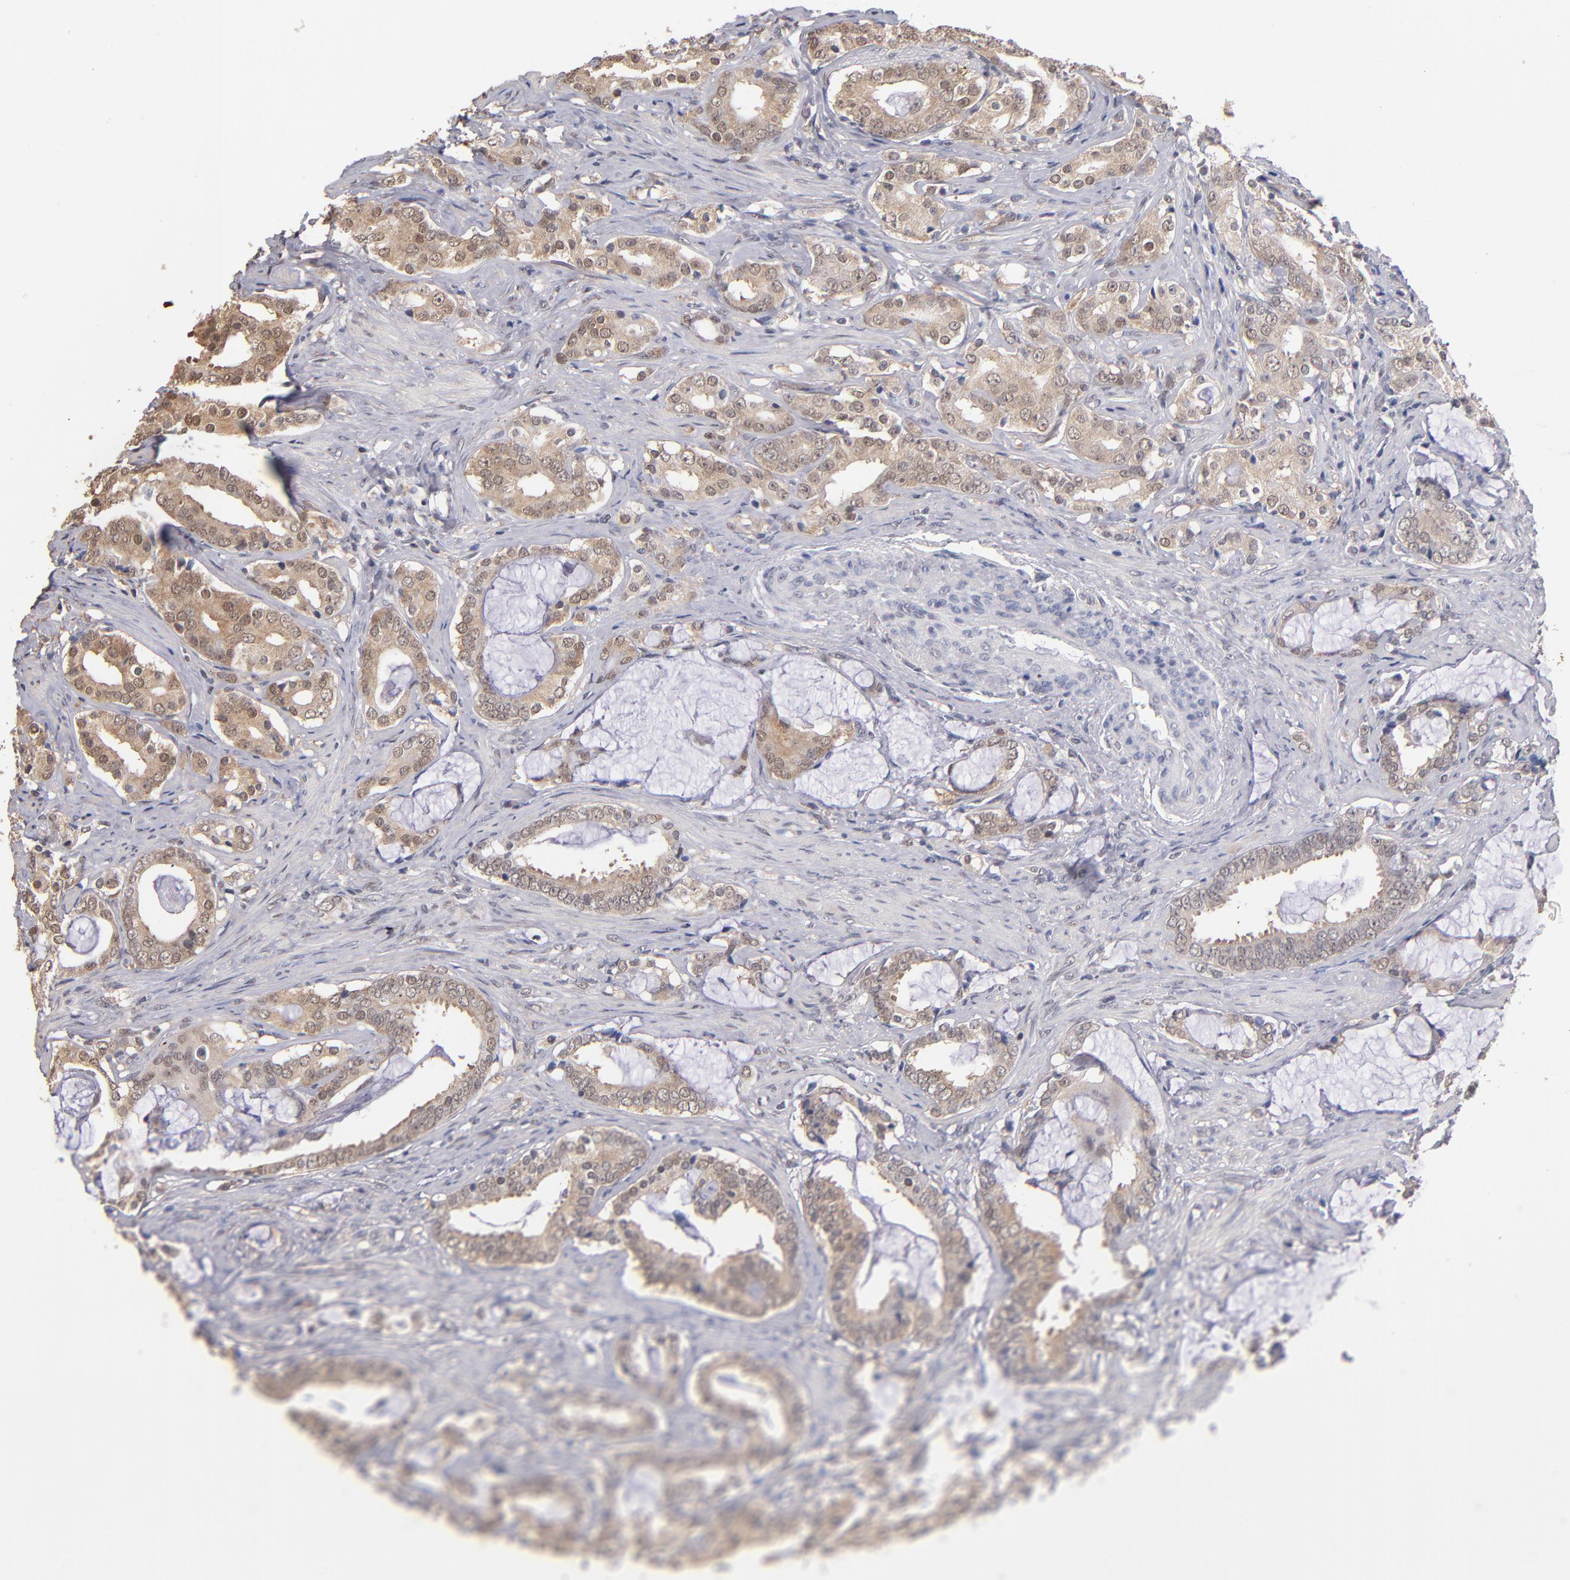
{"staining": {"intensity": "weak", "quantity": "25%-75%", "location": "cytoplasmic/membranous"}, "tissue": "prostate cancer", "cell_type": "Tumor cells", "image_type": "cancer", "snomed": [{"axis": "morphology", "description": "Adenocarcinoma, Low grade"}, {"axis": "topography", "description": "Prostate"}], "caption": "Immunohistochemical staining of prostate low-grade adenocarcinoma exhibits low levels of weak cytoplasmic/membranous staining in approximately 25%-75% of tumor cells.", "gene": "PSMD10", "patient": {"sex": "male", "age": 59}}